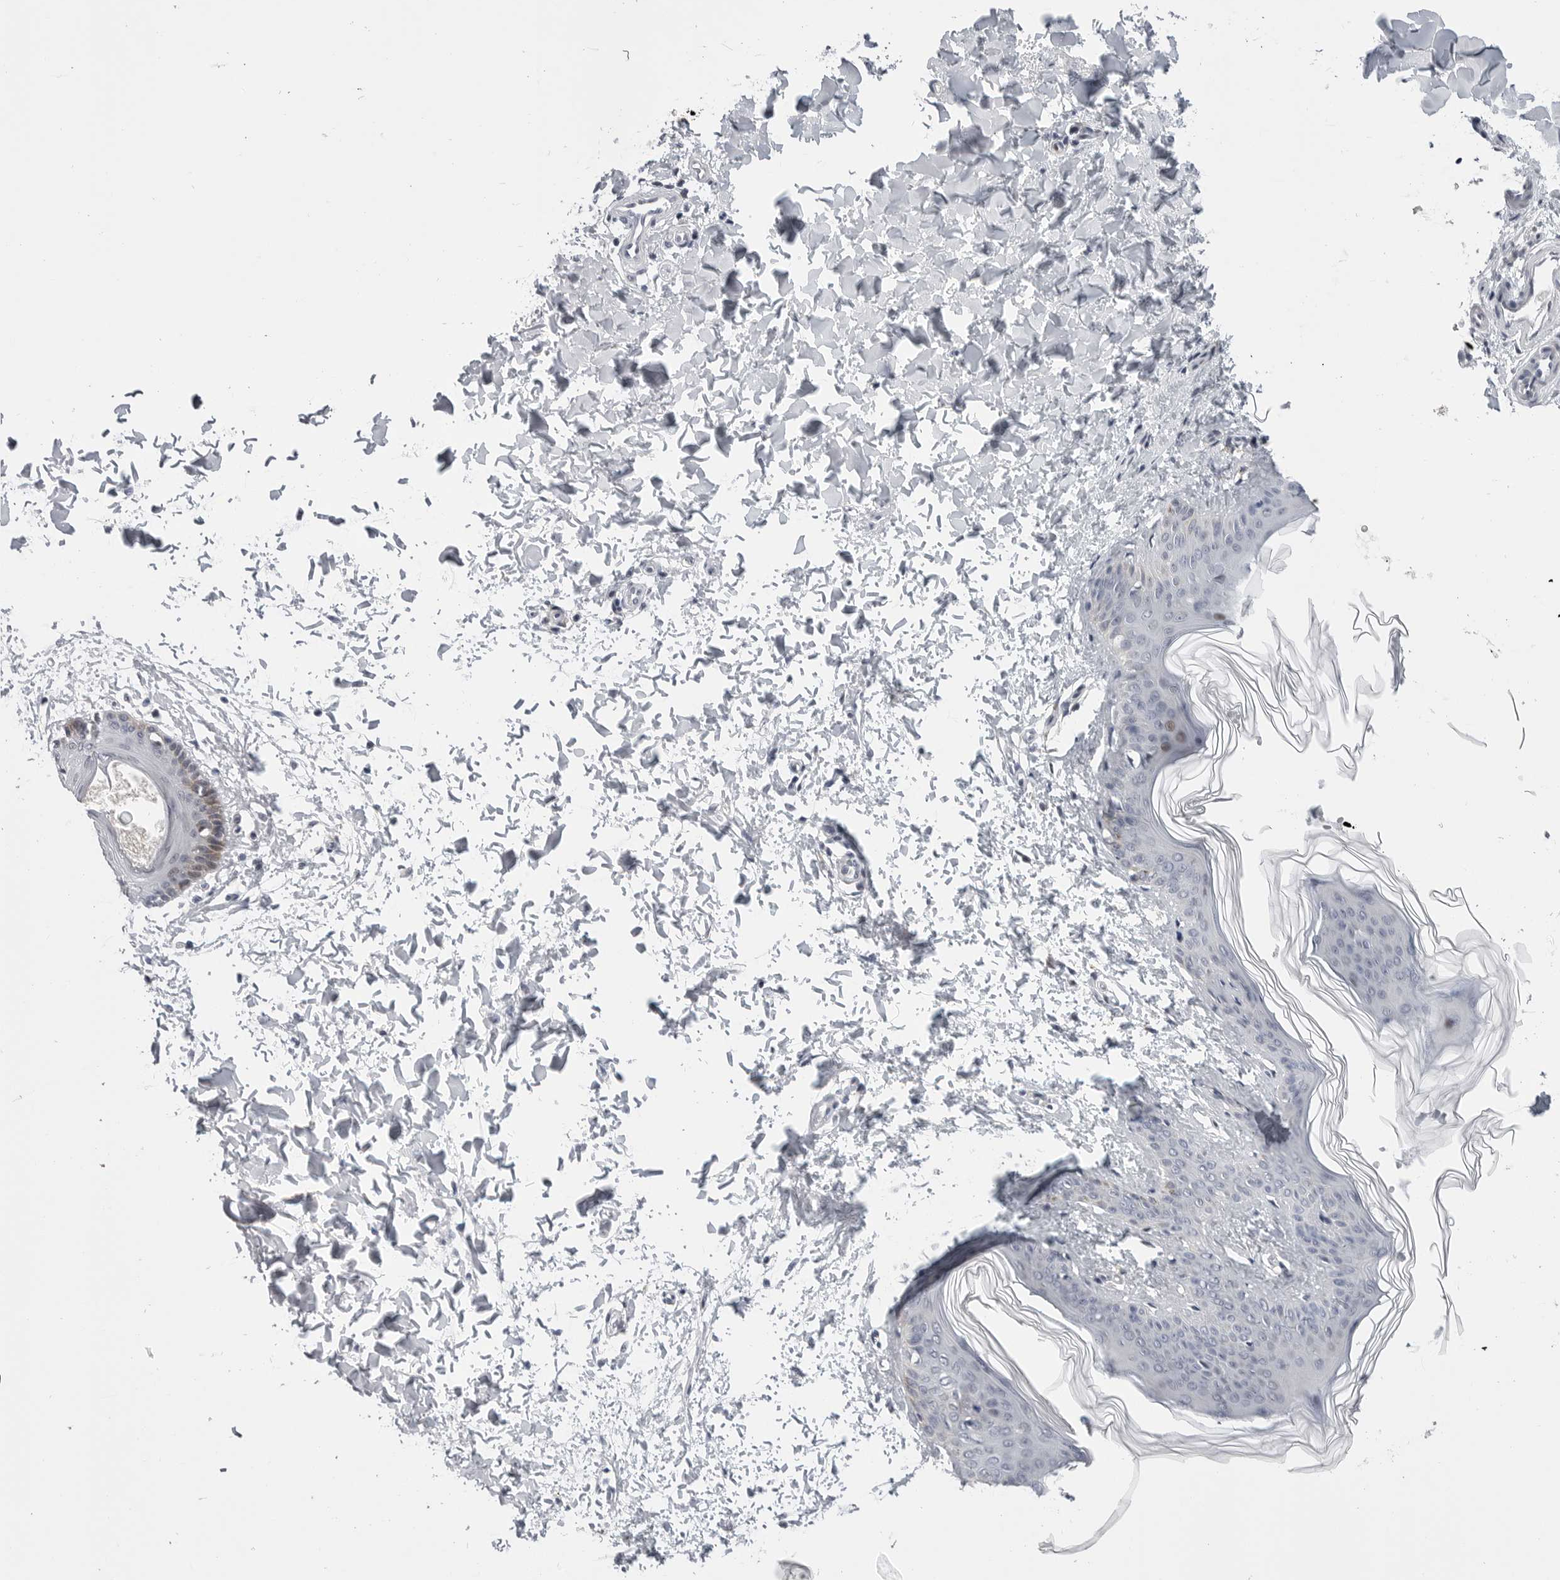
{"staining": {"intensity": "negative", "quantity": "none", "location": "none"}, "tissue": "skin", "cell_type": "Fibroblasts", "image_type": "normal", "snomed": [{"axis": "morphology", "description": "Normal tissue, NOS"}, {"axis": "topography", "description": "Skin"}], "caption": "Fibroblasts are negative for protein expression in normal human skin. Brightfield microscopy of immunohistochemistry (IHC) stained with DAB (3,3'-diaminobenzidine) (brown) and hematoxylin (blue), captured at high magnification.", "gene": "CDK20", "patient": {"sex": "female", "age": 17}}